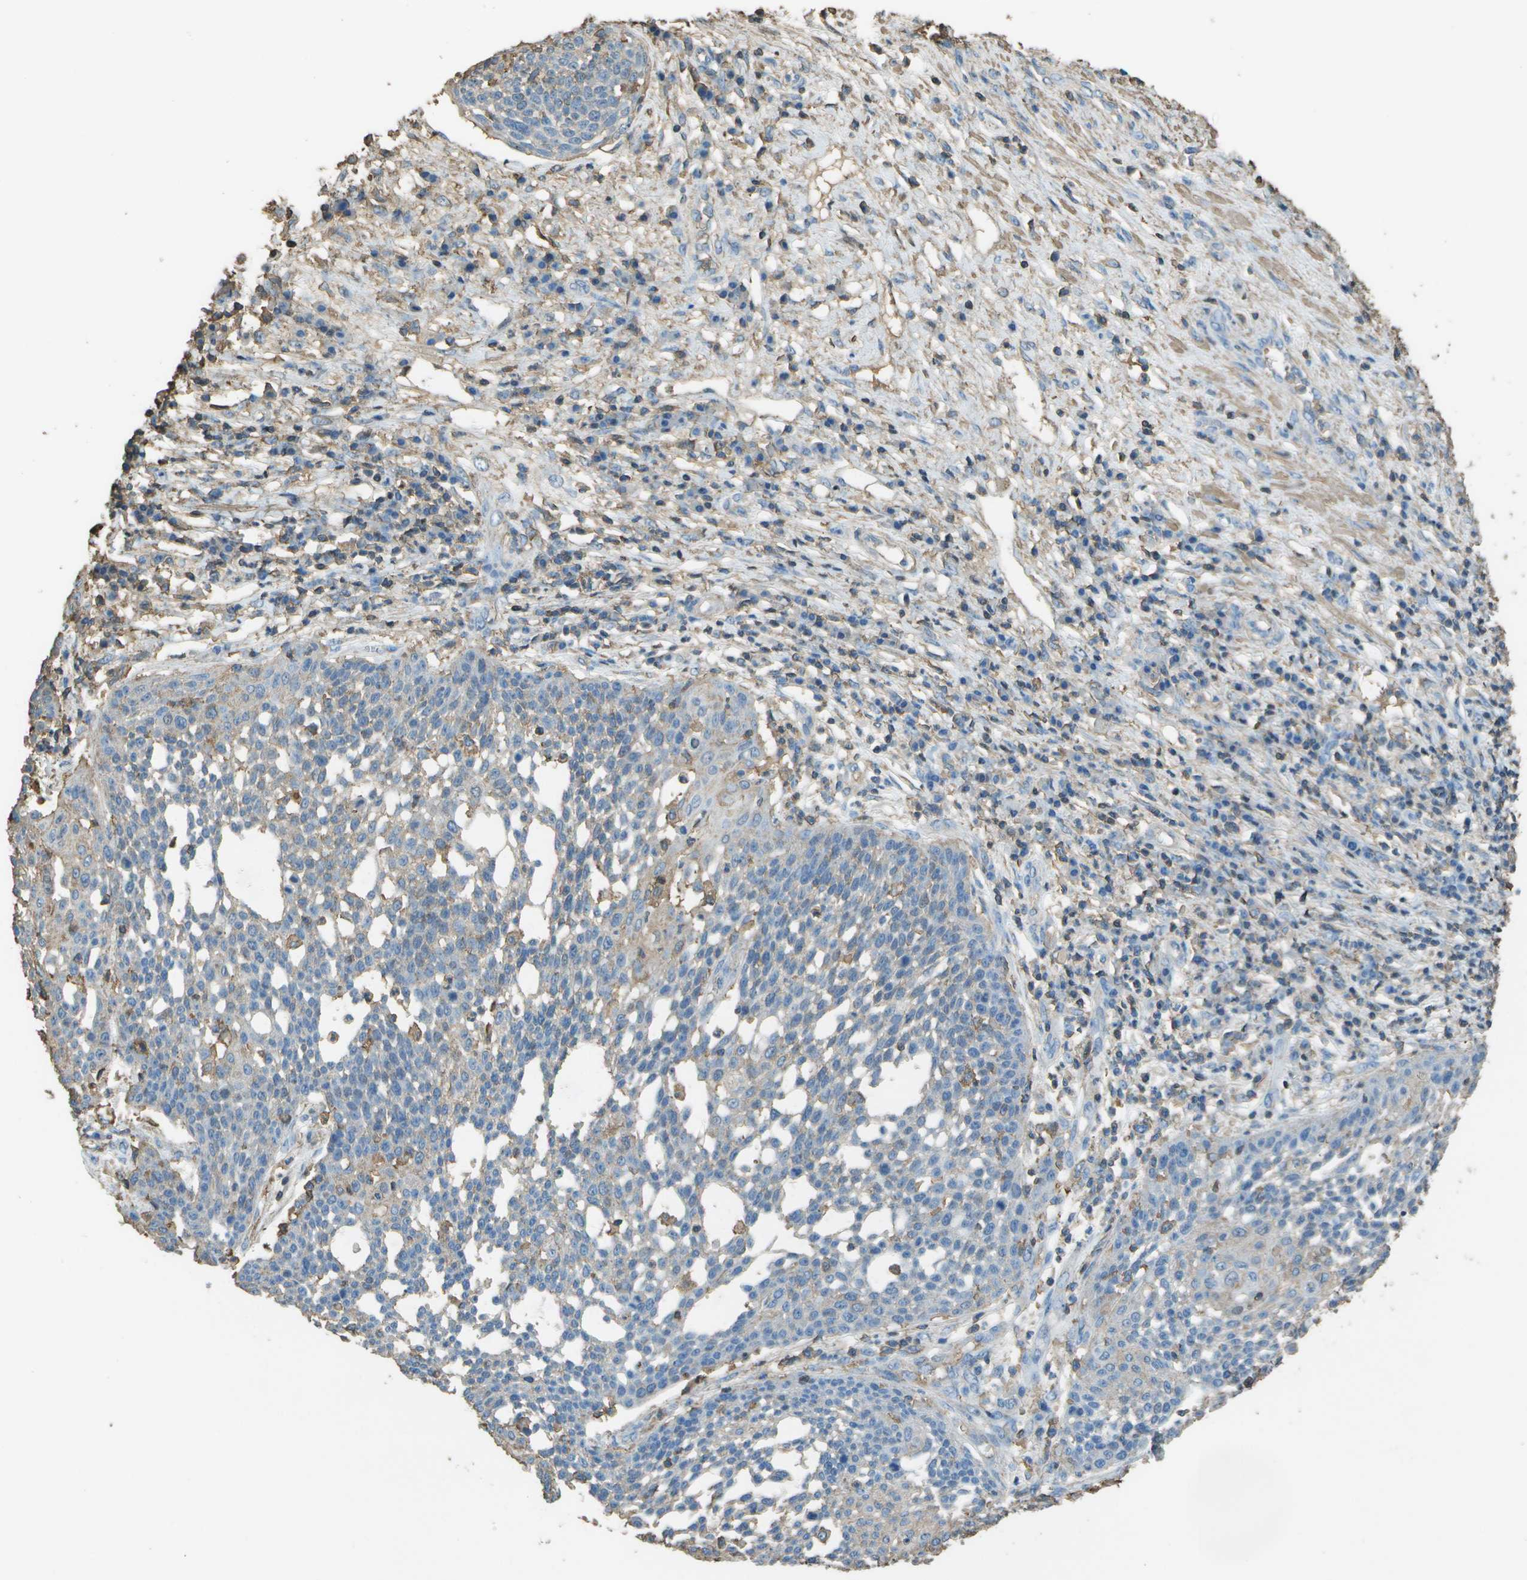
{"staining": {"intensity": "weak", "quantity": "<25%", "location": "cytoplasmic/membranous"}, "tissue": "cervical cancer", "cell_type": "Tumor cells", "image_type": "cancer", "snomed": [{"axis": "morphology", "description": "Squamous cell carcinoma, NOS"}, {"axis": "topography", "description": "Cervix"}], "caption": "IHC photomicrograph of cervical squamous cell carcinoma stained for a protein (brown), which demonstrates no expression in tumor cells.", "gene": "CYP4F11", "patient": {"sex": "female", "age": 34}}